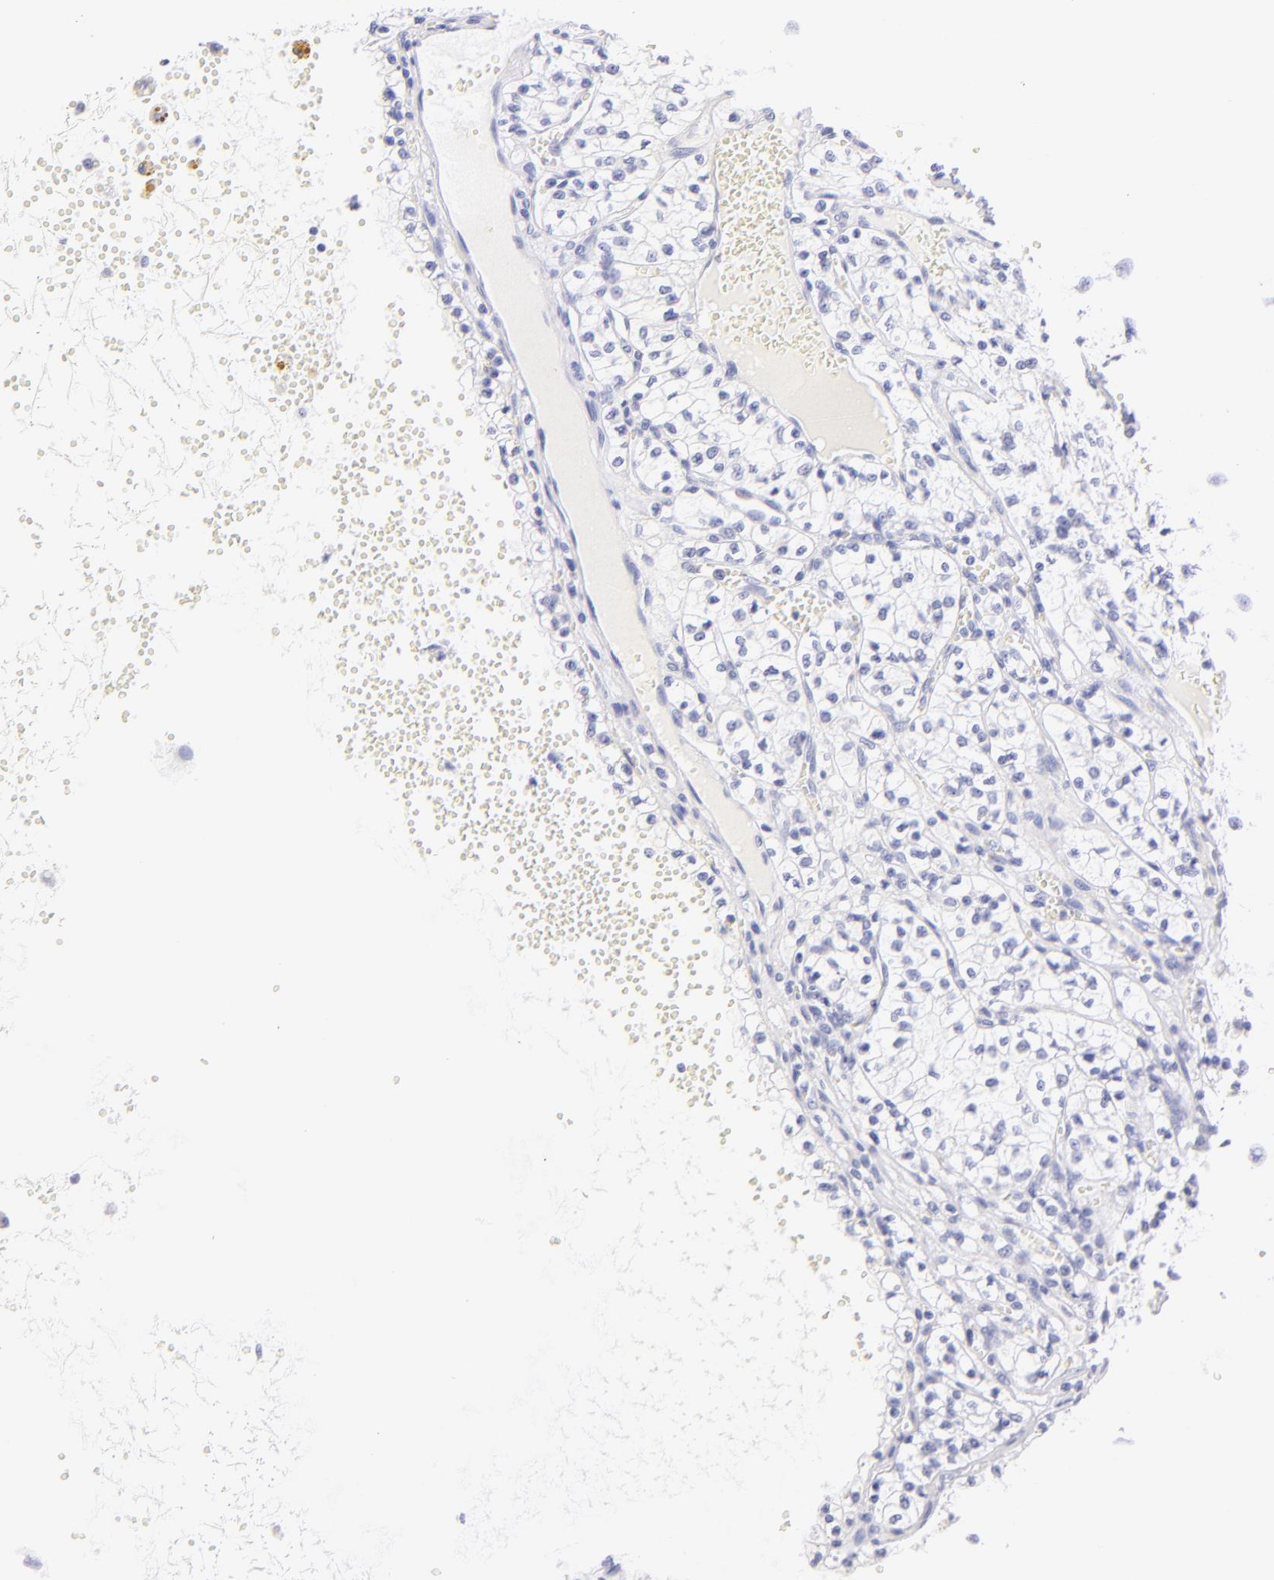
{"staining": {"intensity": "negative", "quantity": "none", "location": "none"}, "tissue": "renal cancer", "cell_type": "Tumor cells", "image_type": "cancer", "snomed": [{"axis": "morphology", "description": "Adenocarcinoma, NOS"}, {"axis": "topography", "description": "Kidney"}], "caption": "A high-resolution histopathology image shows immunohistochemistry staining of renal cancer (adenocarcinoma), which displays no significant staining in tumor cells.", "gene": "SDC1", "patient": {"sex": "male", "age": 61}}